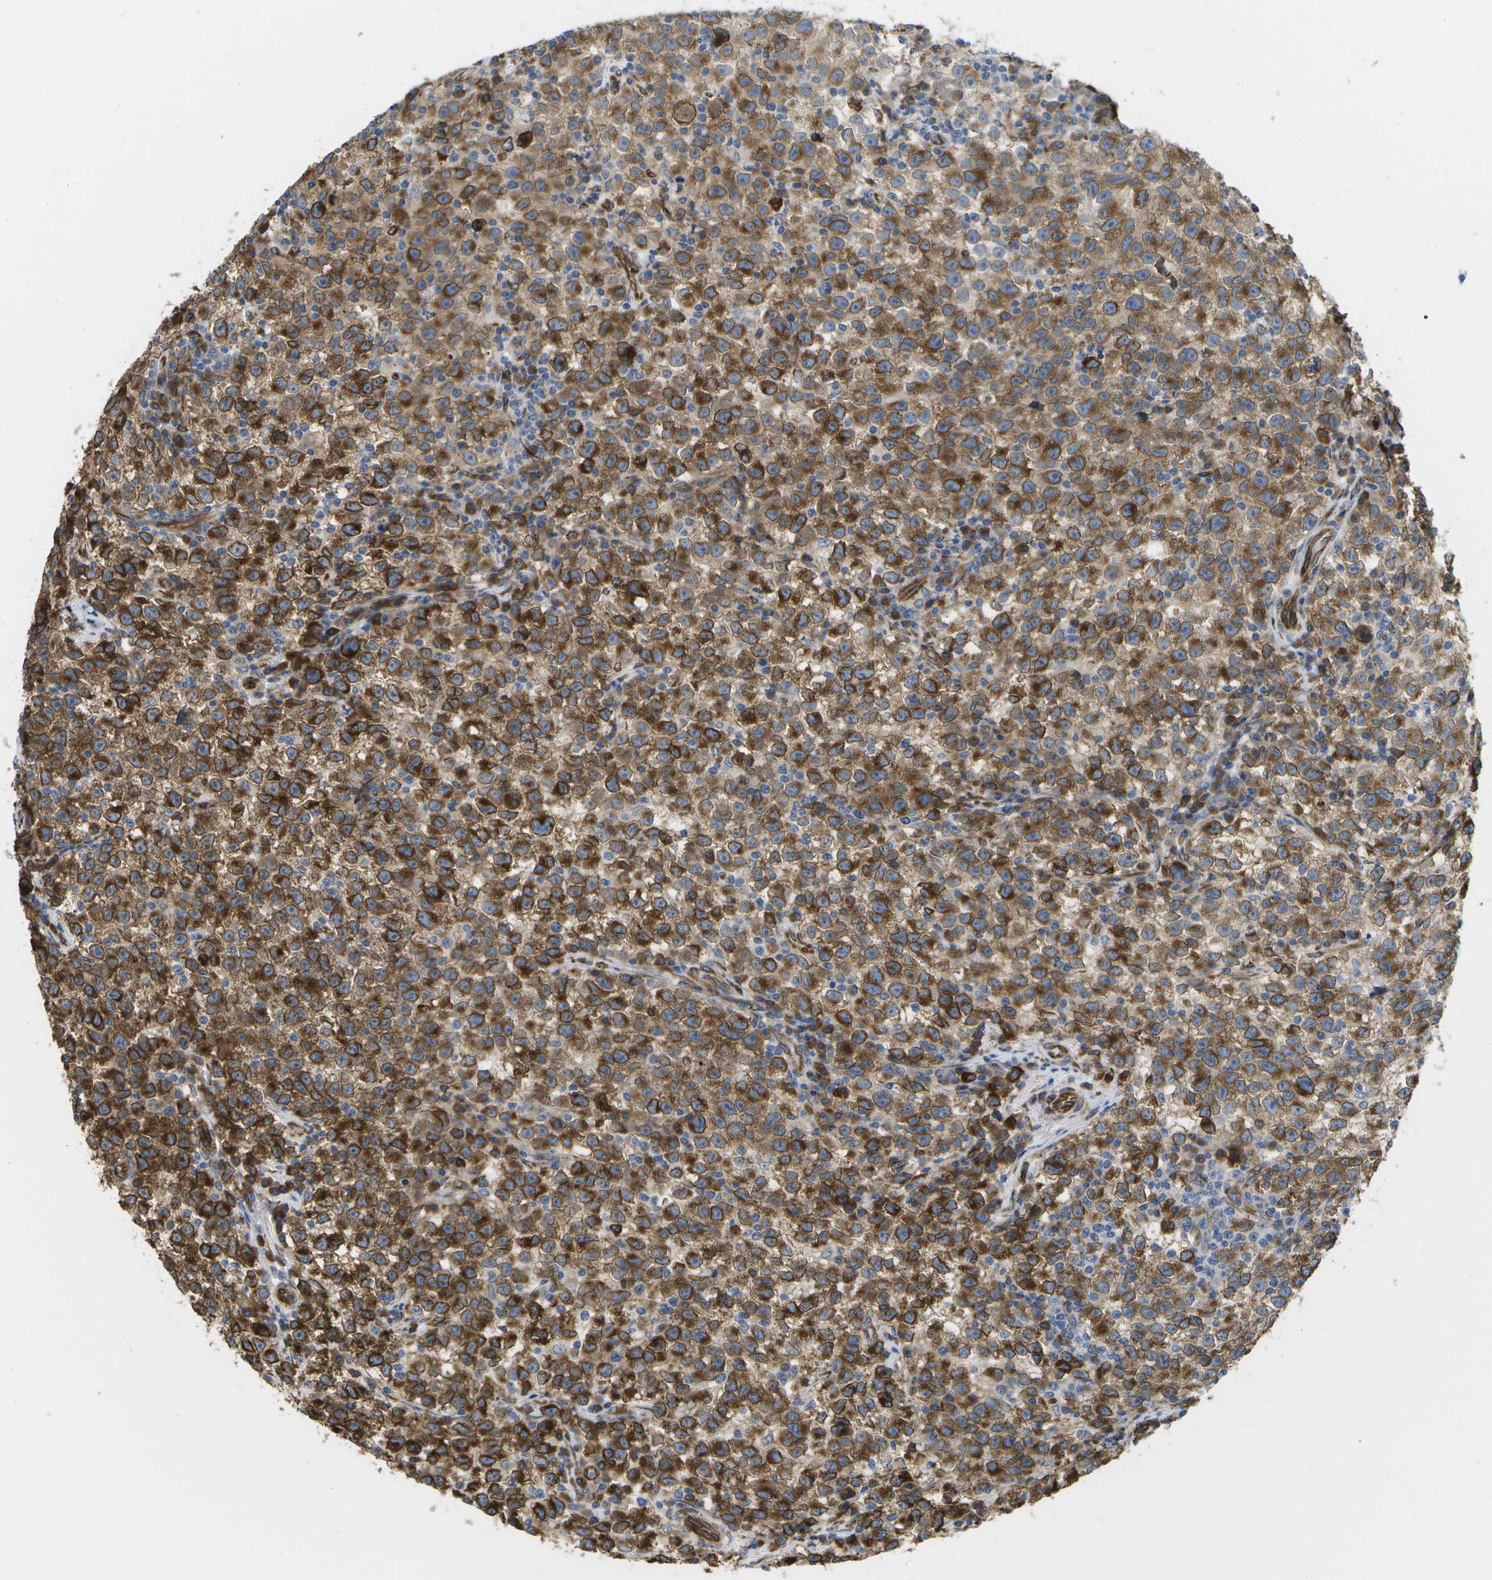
{"staining": {"intensity": "strong", "quantity": ">75%", "location": "cytoplasmic/membranous"}, "tissue": "testis cancer", "cell_type": "Tumor cells", "image_type": "cancer", "snomed": [{"axis": "morphology", "description": "Seminoma, NOS"}, {"axis": "topography", "description": "Testis"}], "caption": "This image shows immunohistochemistry staining of testis seminoma, with high strong cytoplasmic/membranous expression in approximately >75% of tumor cells.", "gene": "ZDHHC17", "patient": {"sex": "male", "age": 22}}